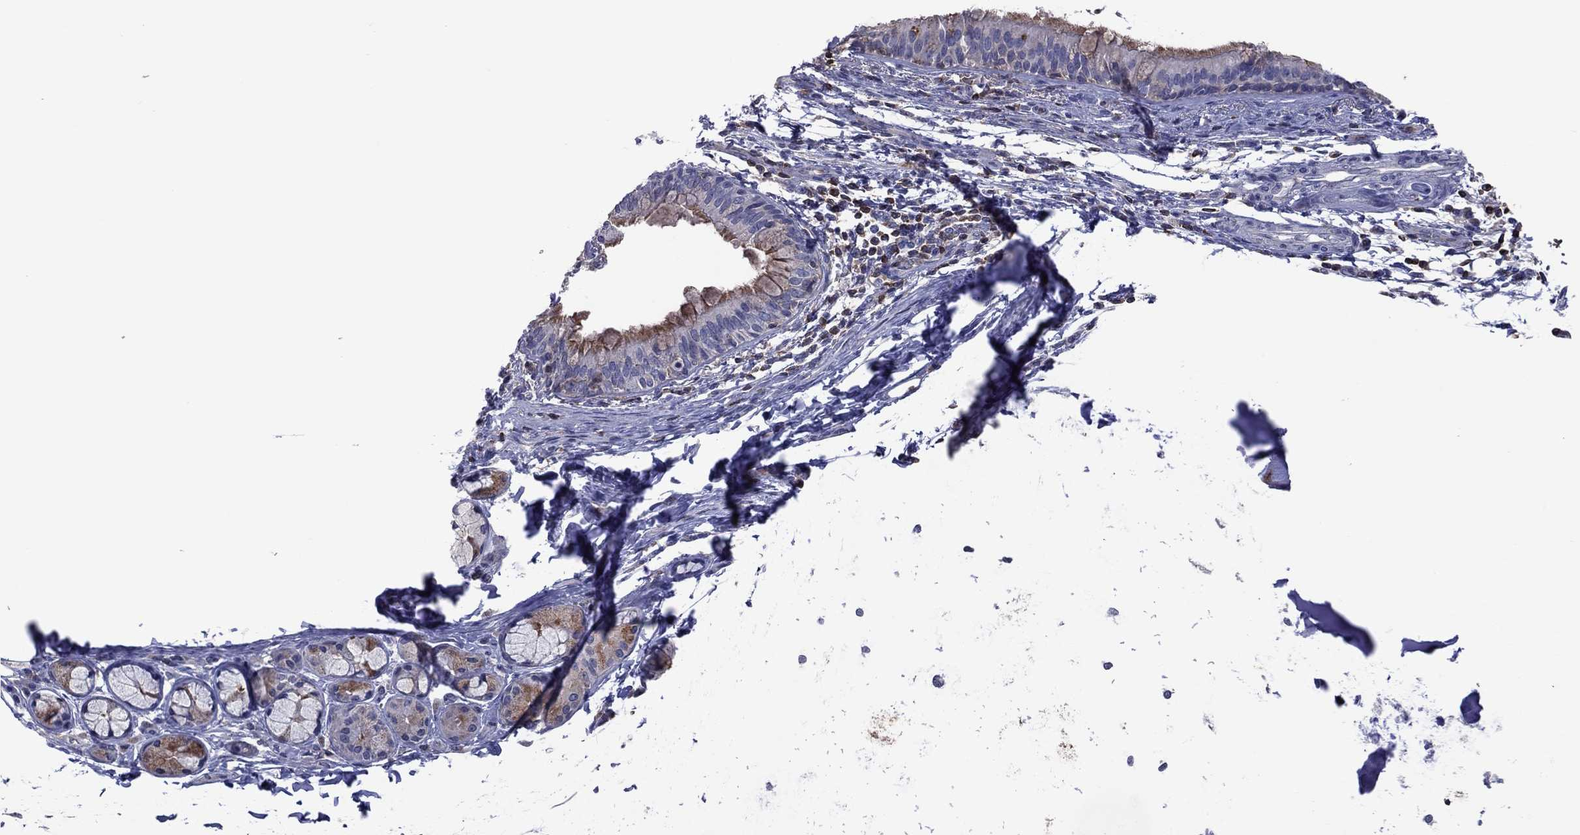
{"staining": {"intensity": "moderate", "quantity": "25%-75%", "location": "cytoplasmic/membranous"}, "tissue": "bronchus", "cell_type": "Respiratory epithelial cells", "image_type": "normal", "snomed": [{"axis": "morphology", "description": "Normal tissue, NOS"}, {"axis": "morphology", "description": "Squamous cell carcinoma, NOS"}, {"axis": "topography", "description": "Bronchus"}, {"axis": "topography", "description": "Lung"}], "caption": "This photomicrograph demonstrates IHC staining of normal human bronchus, with medium moderate cytoplasmic/membranous staining in approximately 25%-75% of respiratory epithelial cells.", "gene": "ENSG00000288520", "patient": {"sex": "male", "age": 69}}